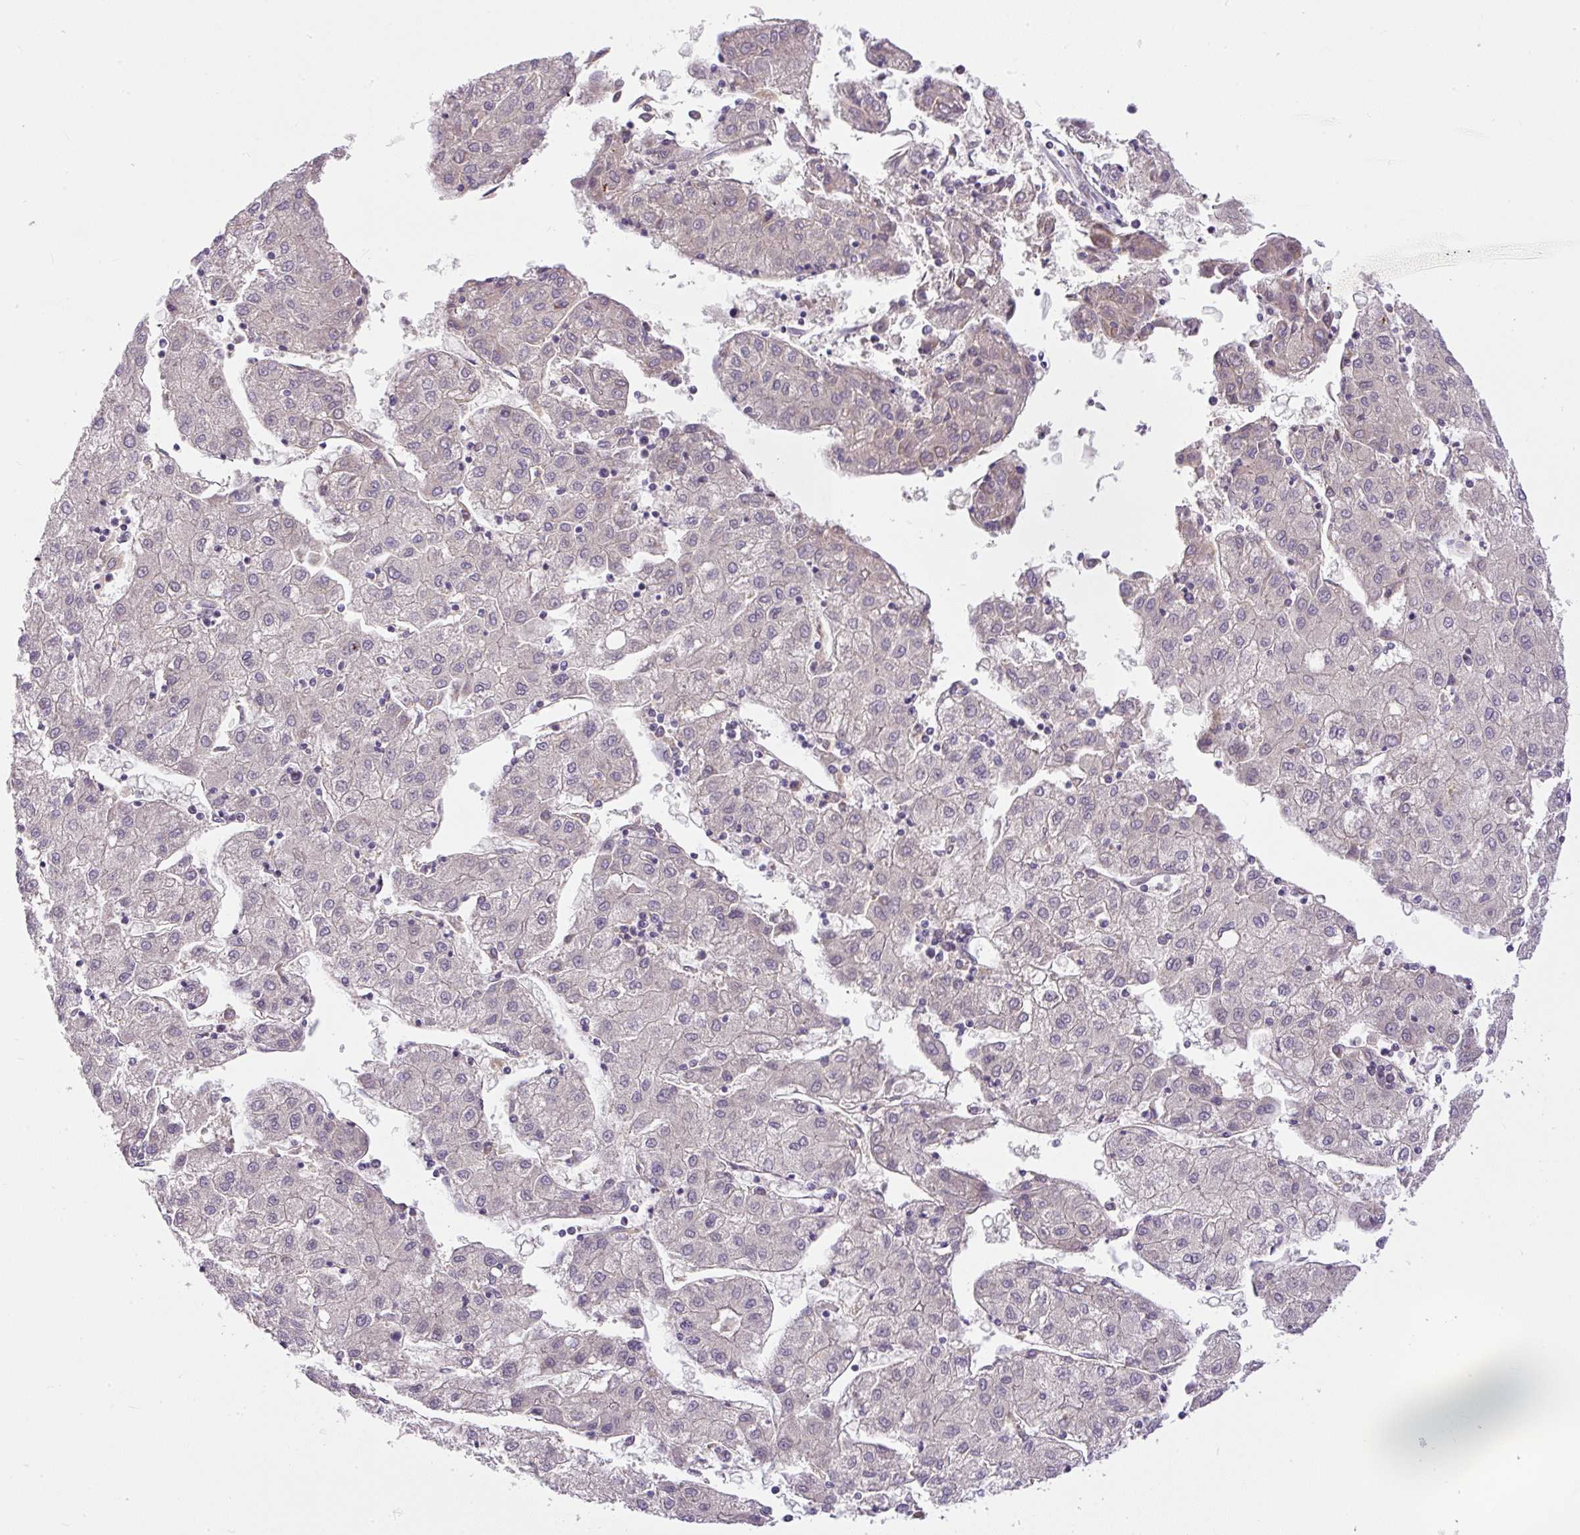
{"staining": {"intensity": "negative", "quantity": "none", "location": "none"}, "tissue": "liver cancer", "cell_type": "Tumor cells", "image_type": "cancer", "snomed": [{"axis": "morphology", "description": "Carcinoma, Hepatocellular, NOS"}, {"axis": "topography", "description": "Liver"}], "caption": "Hepatocellular carcinoma (liver) was stained to show a protein in brown. There is no significant expression in tumor cells.", "gene": "DAPK1", "patient": {"sex": "male", "age": 72}}